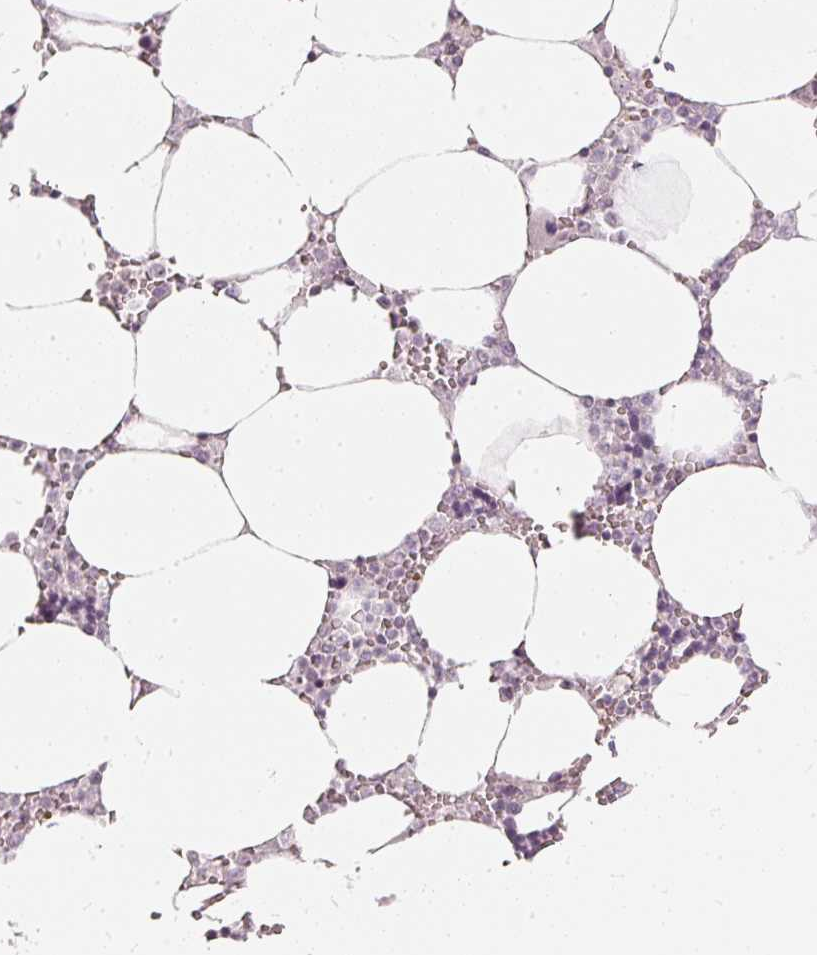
{"staining": {"intensity": "moderate", "quantity": "<25%", "location": "cytoplasmic/membranous"}, "tissue": "bone marrow", "cell_type": "Hematopoietic cells", "image_type": "normal", "snomed": [{"axis": "morphology", "description": "Normal tissue, NOS"}, {"axis": "topography", "description": "Bone marrow"}], "caption": "This is an image of immunohistochemistry (IHC) staining of benign bone marrow, which shows moderate expression in the cytoplasmic/membranous of hematopoietic cells.", "gene": "DRD2", "patient": {"sex": "male", "age": 64}}